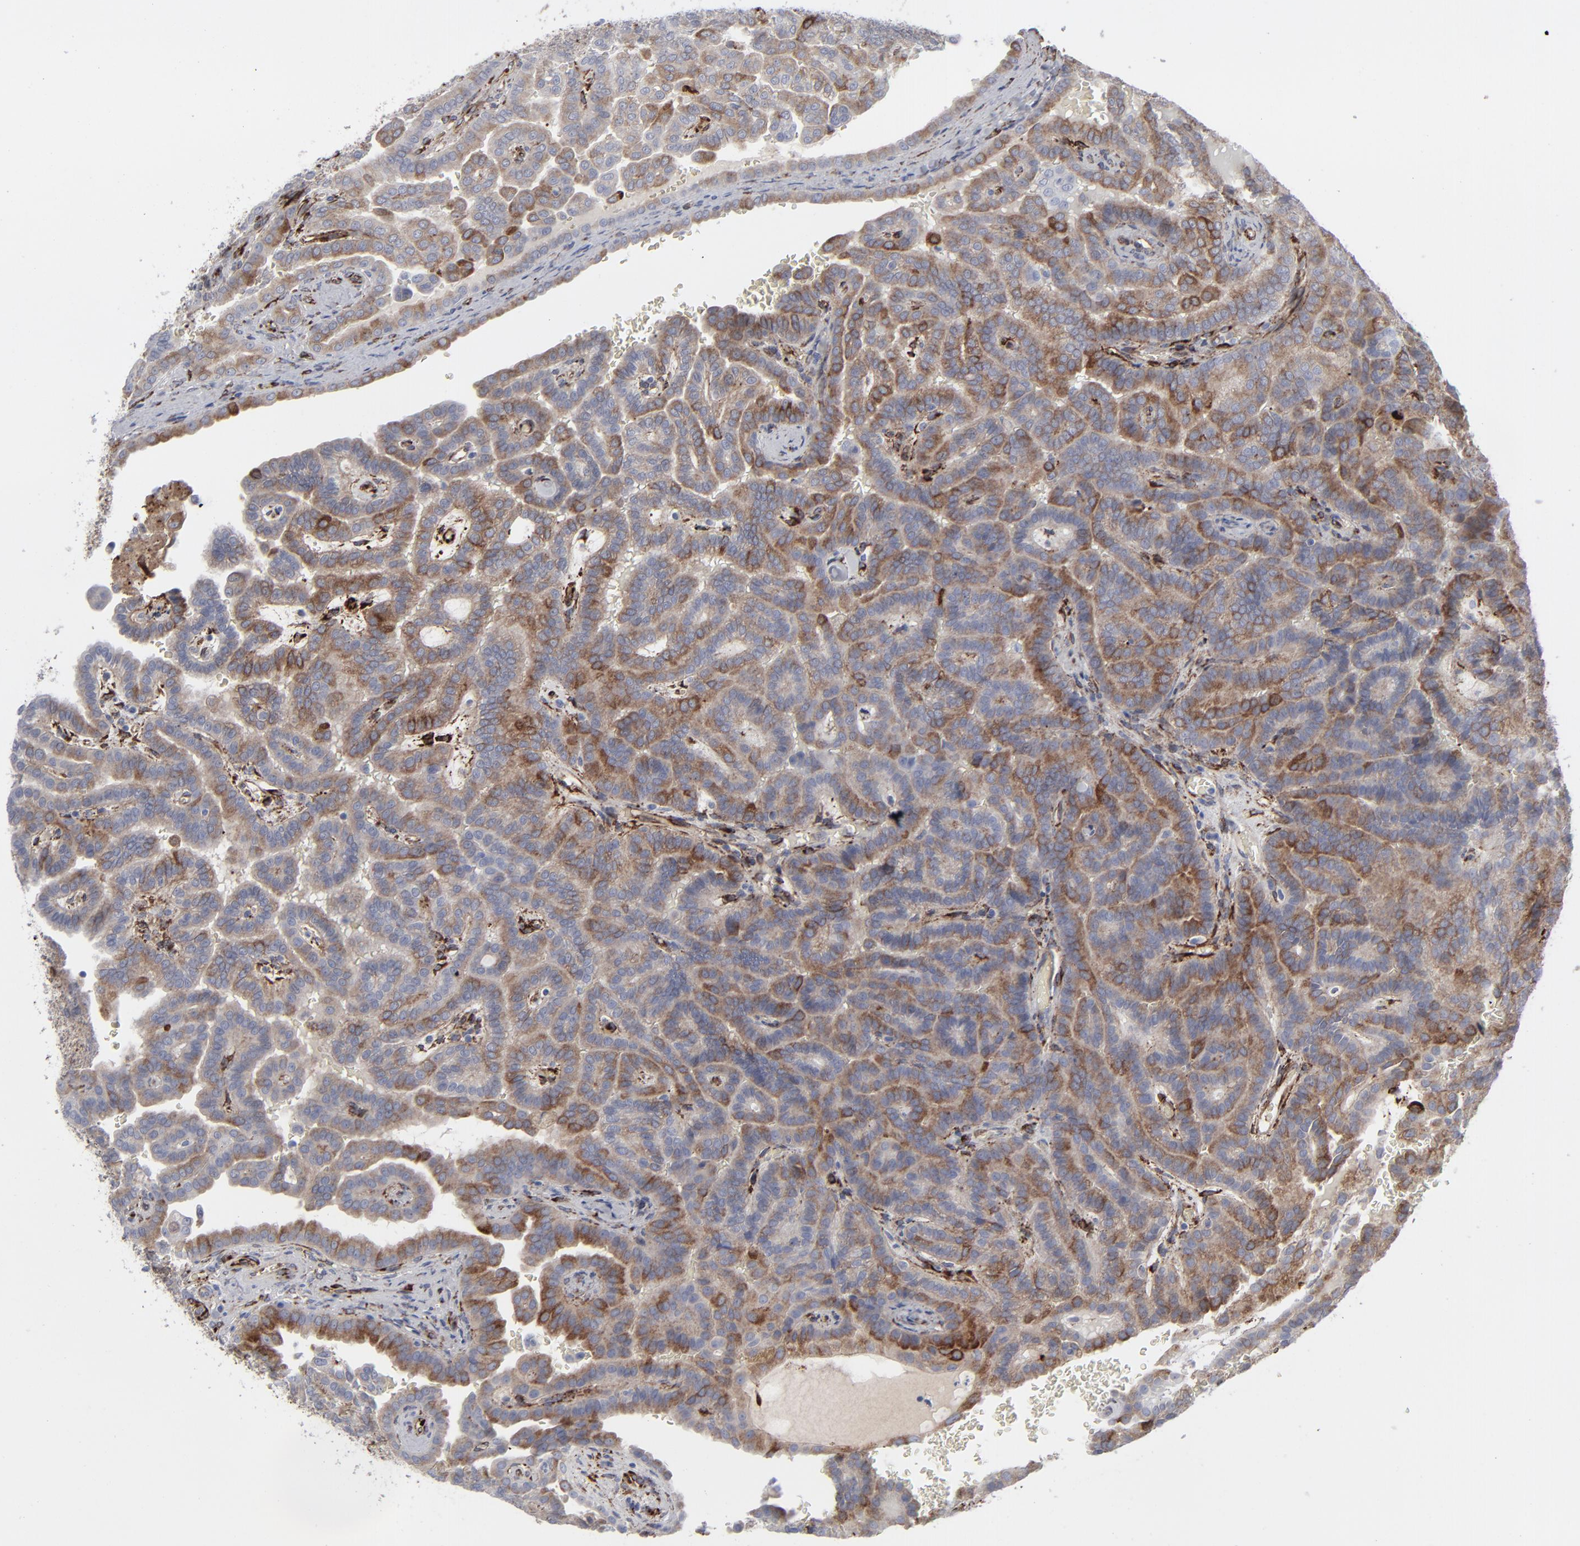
{"staining": {"intensity": "strong", "quantity": "25%-75%", "location": "cytoplasmic/membranous"}, "tissue": "renal cancer", "cell_type": "Tumor cells", "image_type": "cancer", "snomed": [{"axis": "morphology", "description": "Adenocarcinoma, NOS"}, {"axis": "topography", "description": "Kidney"}], "caption": "Immunohistochemistry image of human adenocarcinoma (renal) stained for a protein (brown), which exhibits high levels of strong cytoplasmic/membranous positivity in about 25%-75% of tumor cells.", "gene": "SPARC", "patient": {"sex": "male", "age": 61}}